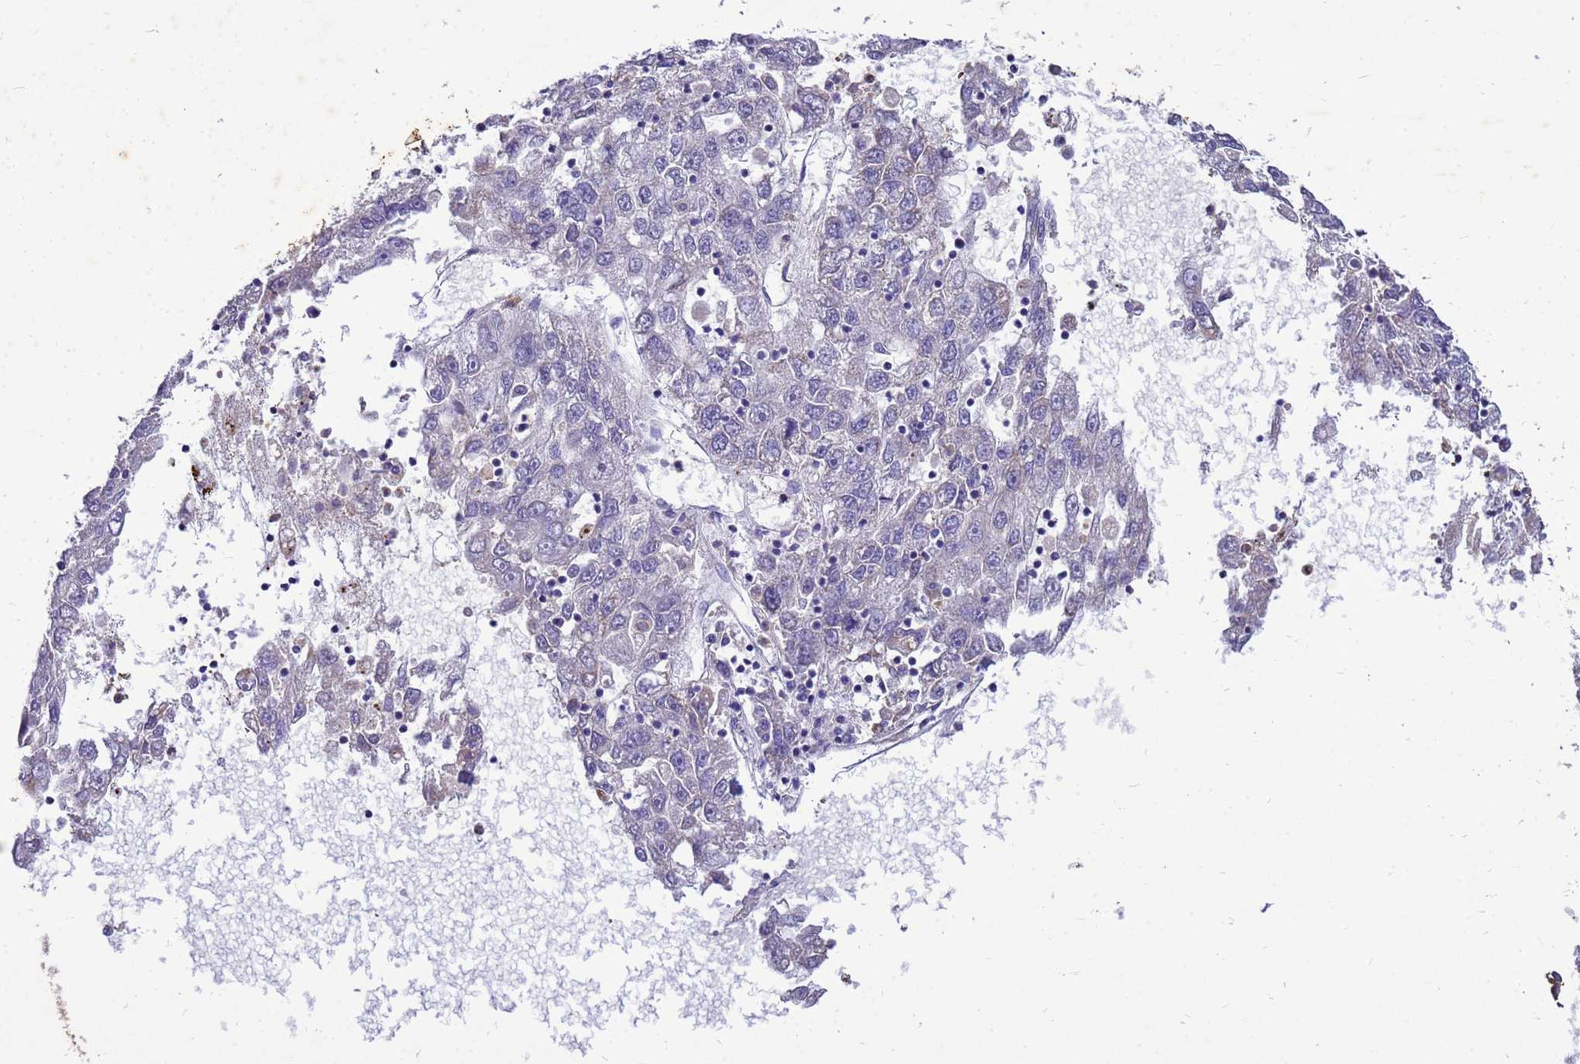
{"staining": {"intensity": "negative", "quantity": "none", "location": "none"}, "tissue": "liver cancer", "cell_type": "Tumor cells", "image_type": "cancer", "snomed": [{"axis": "morphology", "description": "Carcinoma, Hepatocellular, NOS"}, {"axis": "topography", "description": "Liver"}], "caption": "DAB (3,3'-diaminobenzidine) immunohistochemical staining of hepatocellular carcinoma (liver) reveals no significant staining in tumor cells.", "gene": "RNF215", "patient": {"sex": "male", "age": 49}}